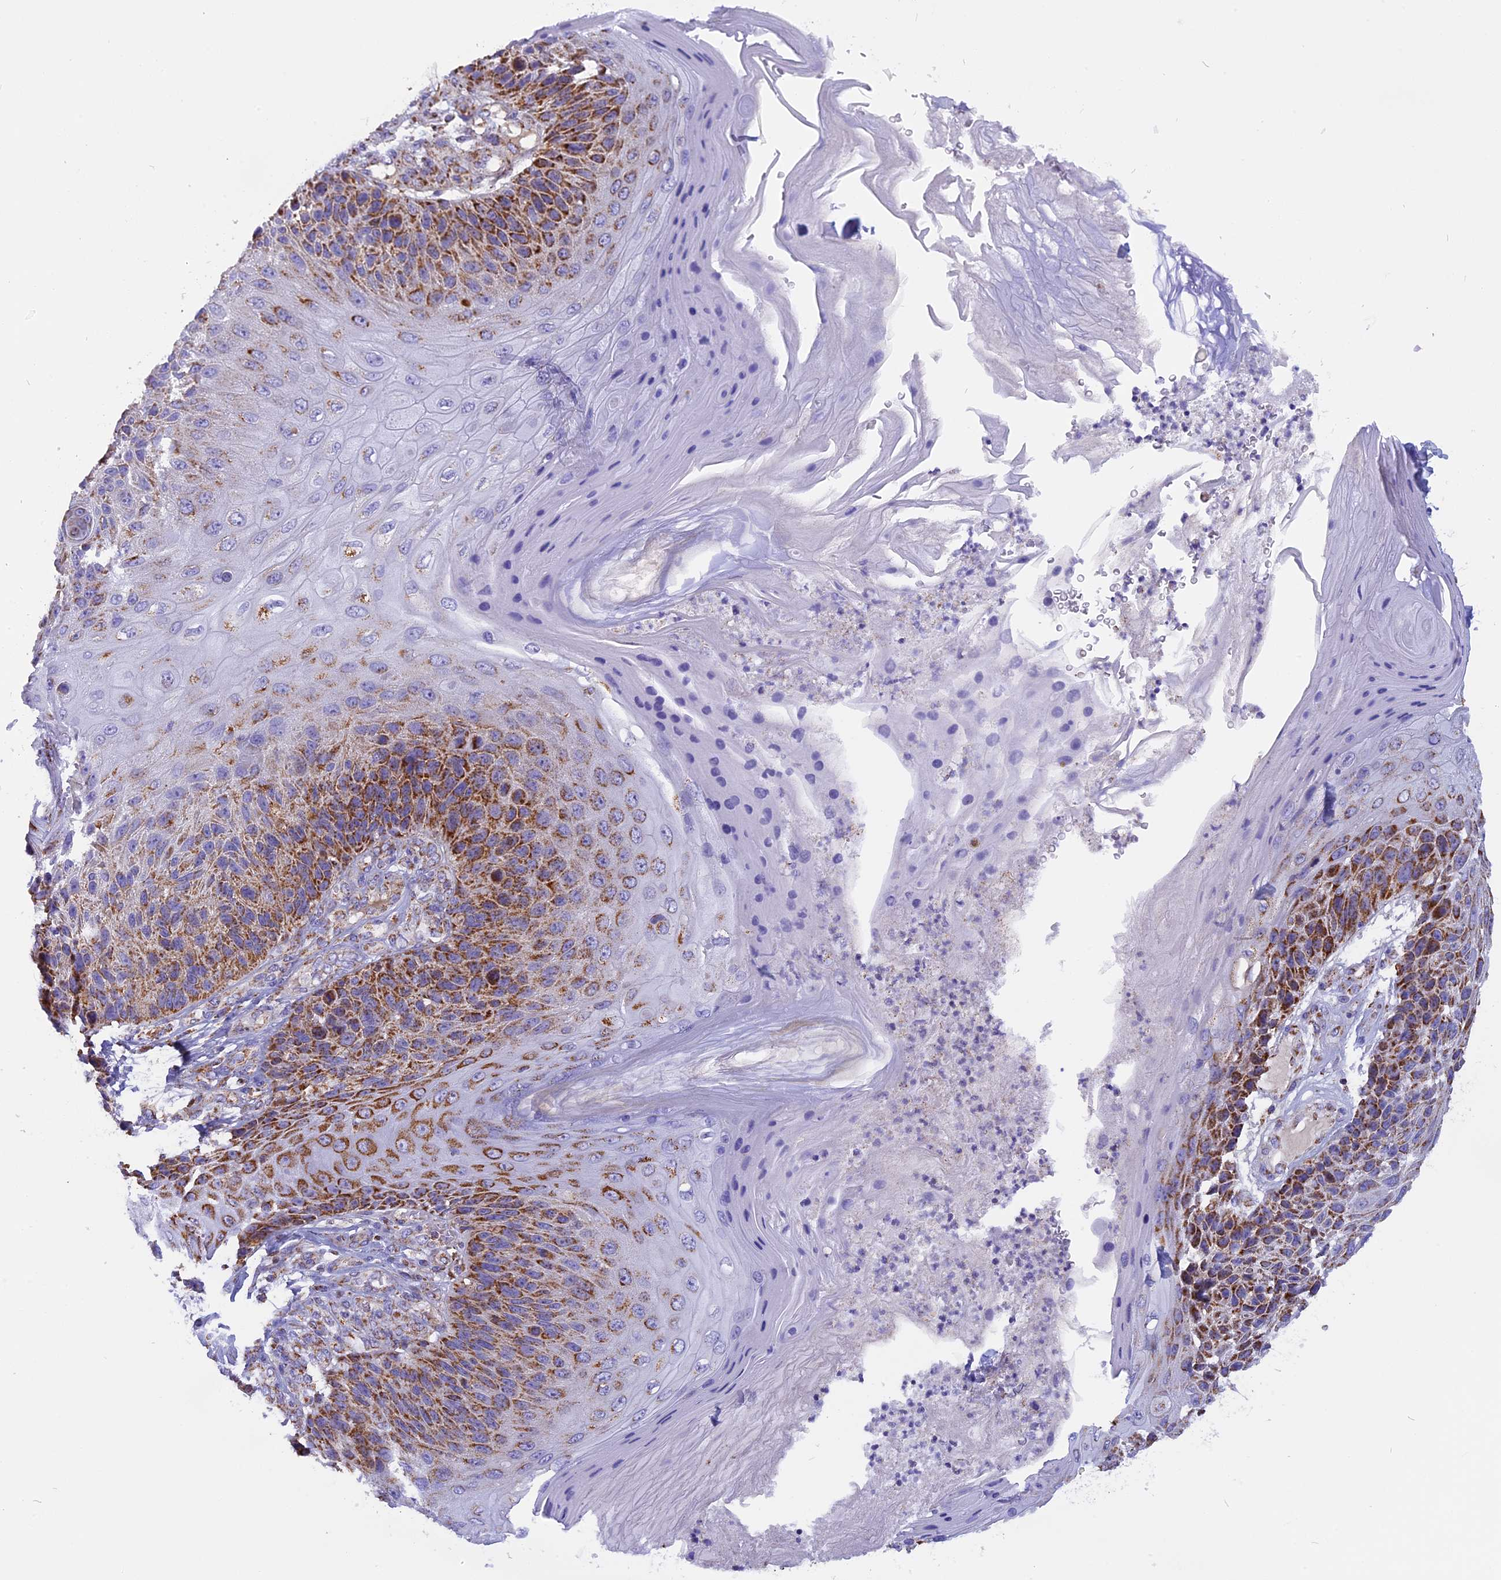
{"staining": {"intensity": "strong", "quantity": ">75%", "location": "cytoplasmic/membranous"}, "tissue": "skin cancer", "cell_type": "Tumor cells", "image_type": "cancer", "snomed": [{"axis": "morphology", "description": "Squamous cell carcinoma, NOS"}, {"axis": "topography", "description": "Skin"}], "caption": "This is a photomicrograph of IHC staining of skin cancer (squamous cell carcinoma), which shows strong staining in the cytoplasmic/membranous of tumor cells.", "gene": "KCNG1", "patient": {"sex": "female", "age": 88}}